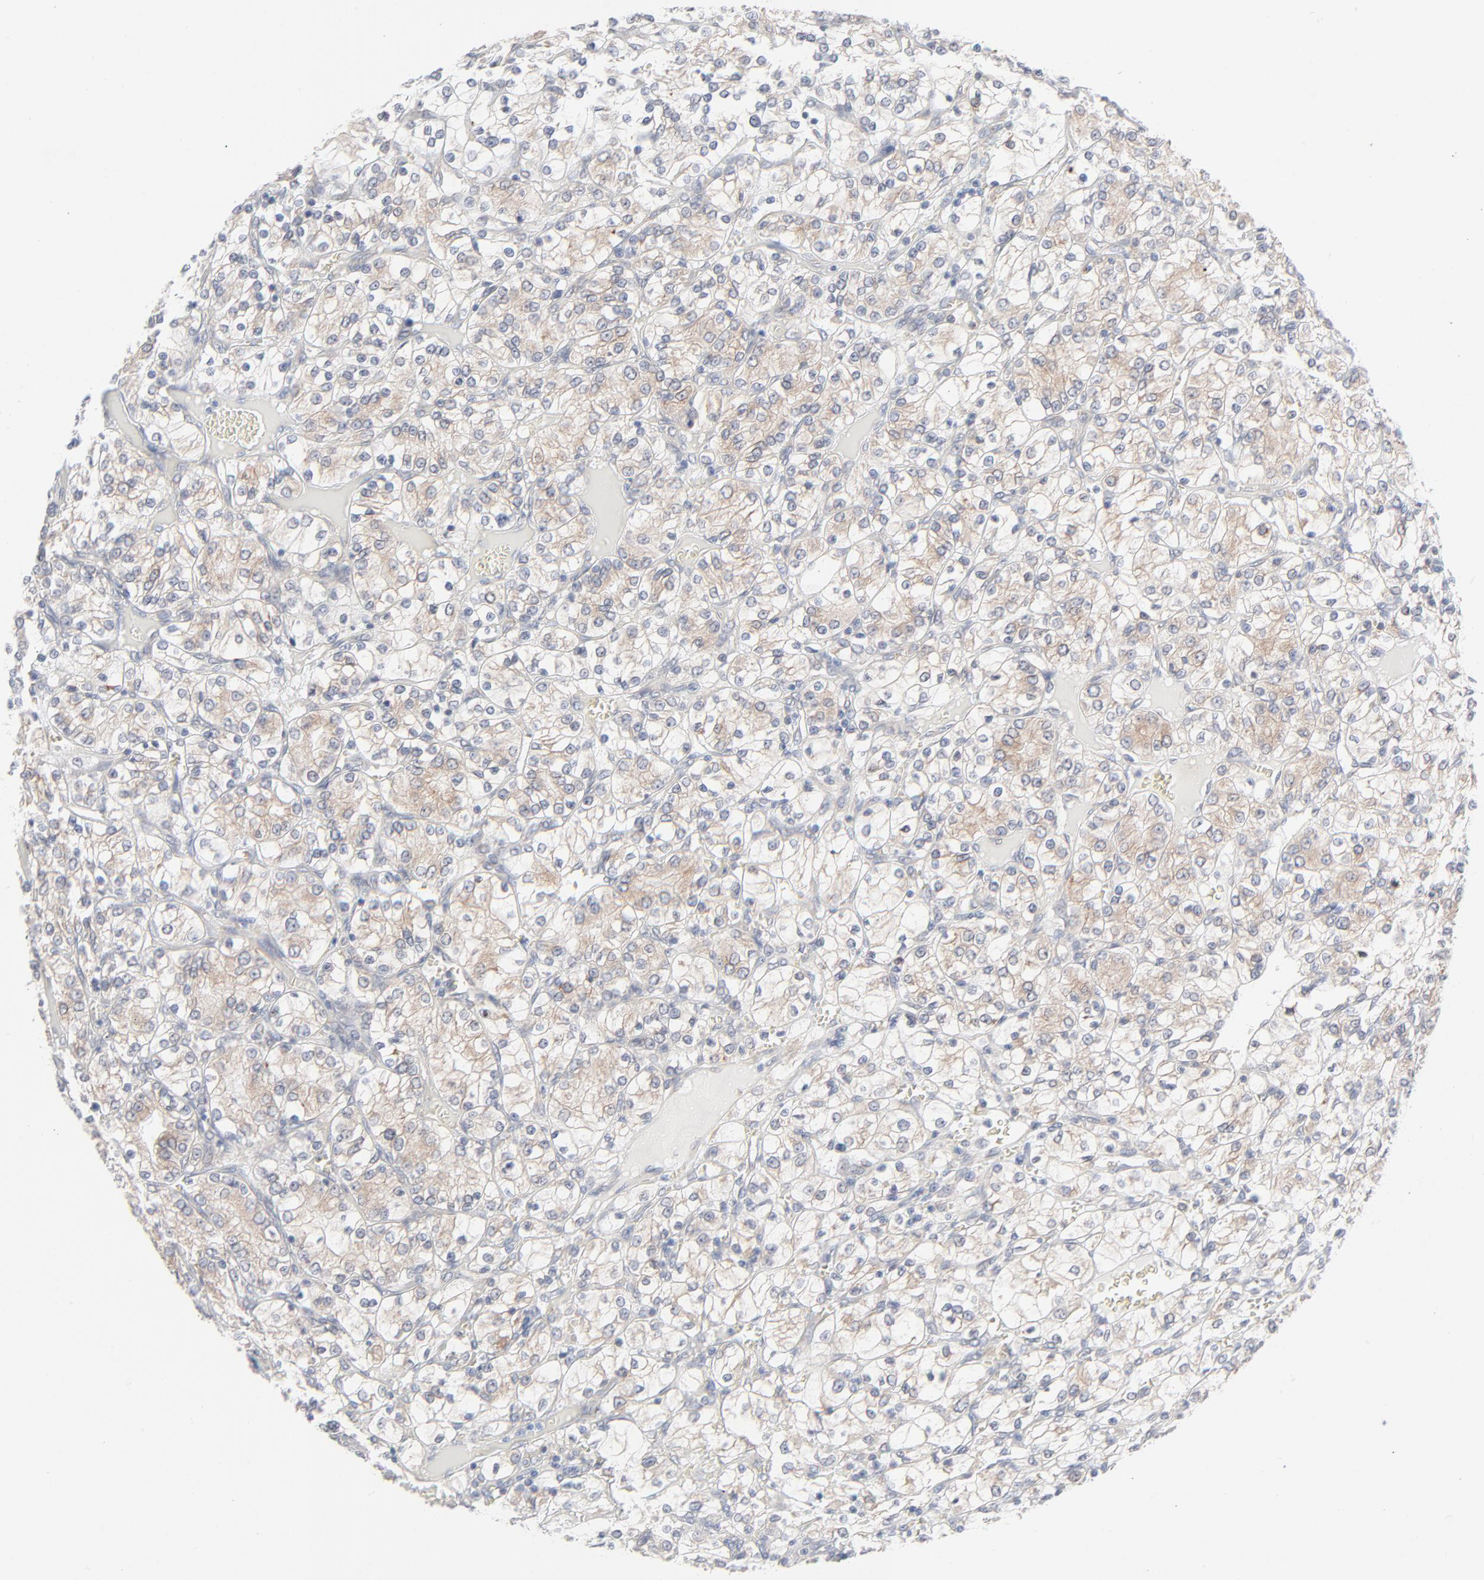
{"staining": {"intensity": "weak", "quantity": "25%-75%", "location": "cytoplasmic/membranous"}, "tissue": "renal cancer", "cell_type": "Tumor cells", "image_type": "cancer", "snomed": [{"axis": "morphology", "description": "Adenocarcinoma, NOS"}, {"axis": "topography", "description": "Kidney"}], "caption": "Protein expression analysis of renal adenocarcinoma demonstrates weak cytoplasmic/membranous expression in about 25%-75% of tumor cells. (DAB = brown stain, brightfield microscopy at high magnification).", "gene": "KDSR", "patient": {"sex": "female", "age": 62}}